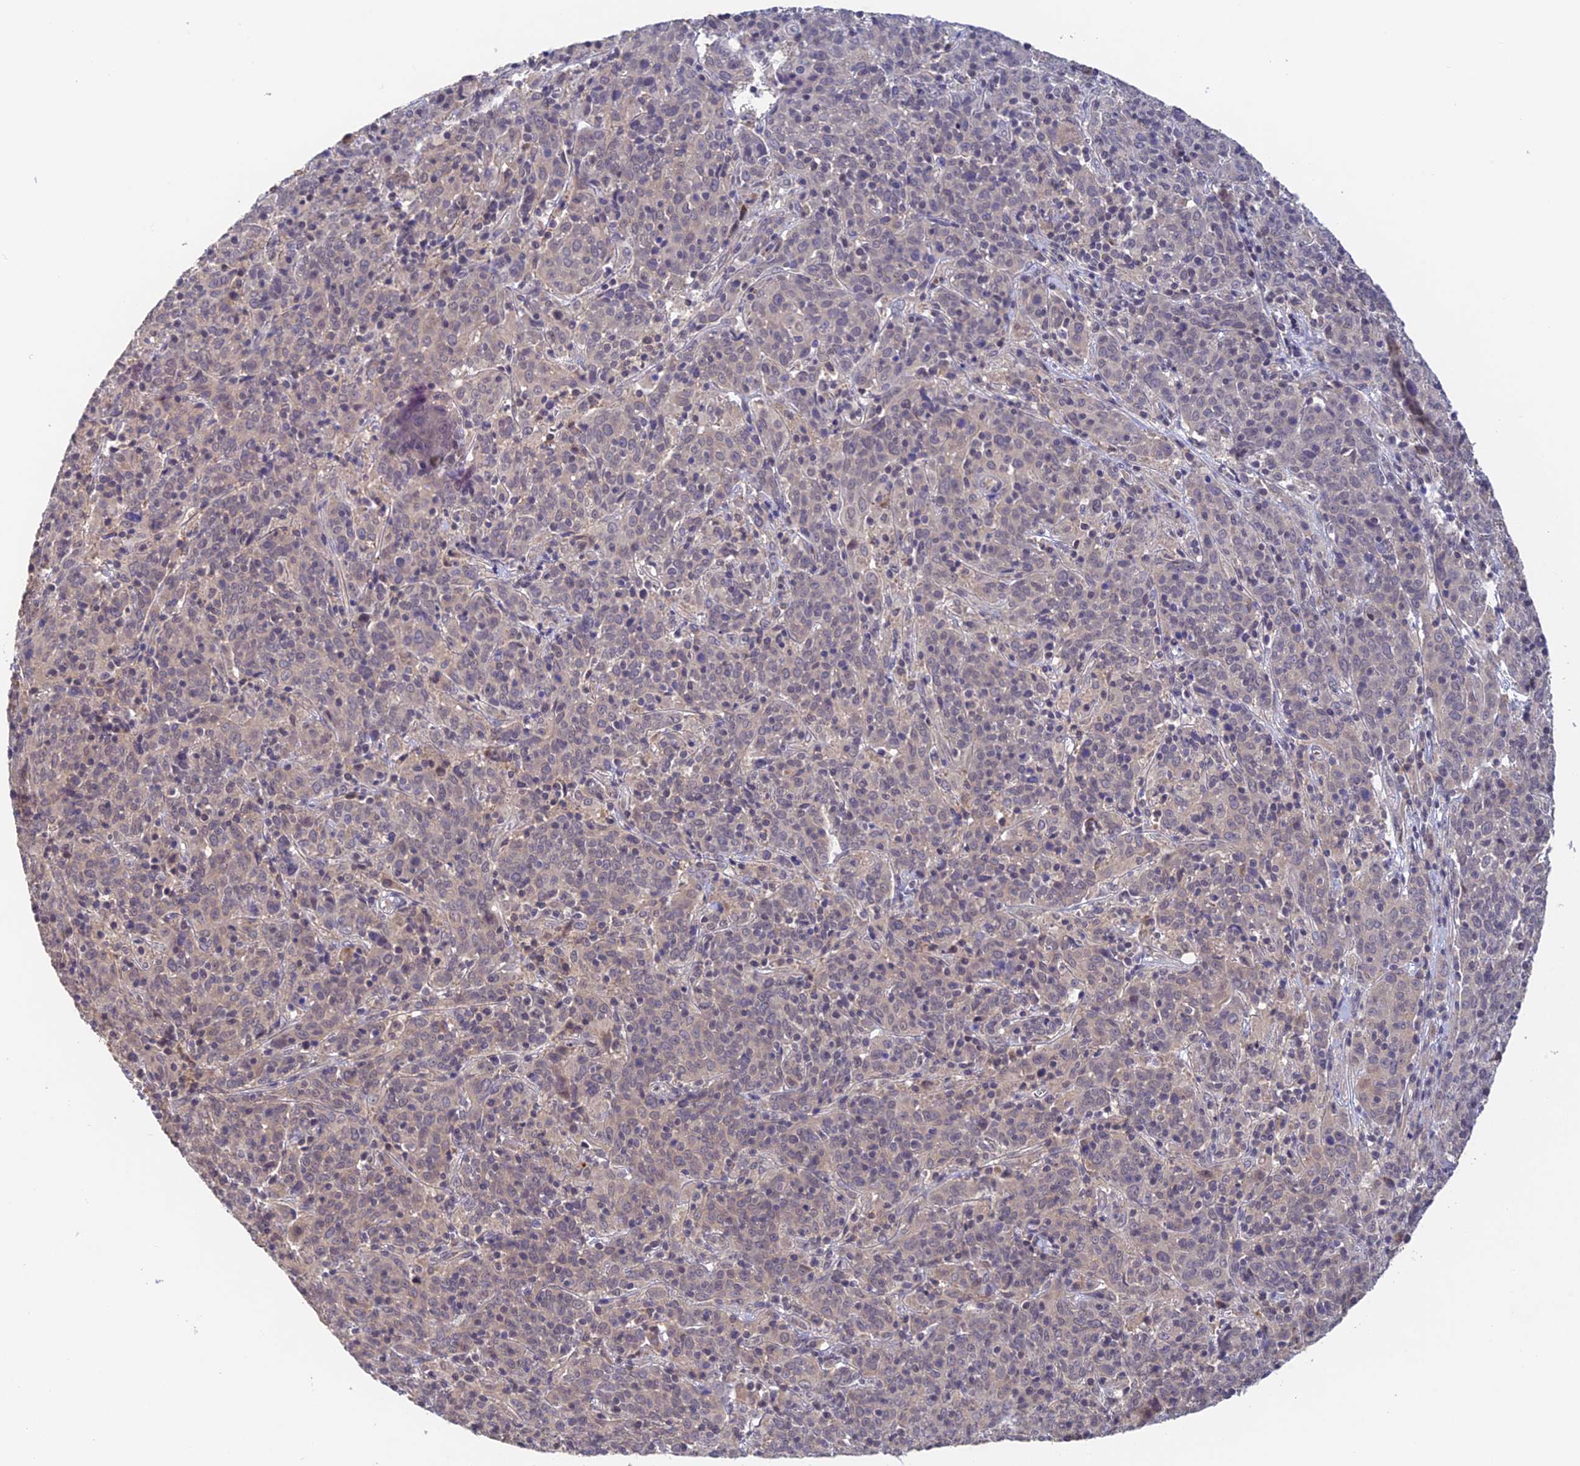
{"staining": {"intensity": "negative", "quantity": "none", "location": "none"}, "tissue": "cervical cancer", "cell_type": "Tumor cells", "image_type": "cancer", "snomed": [{"axis": "morphology", "description": "Squamous cell carcinoma, NOS"}, {"axis": "topography", "description": "Cervix"}], "caption": "Tumor cells show no significant expression in squamous cell carcinoma (cervical).", "gene": "CWH43", "patient": {"sex": "female", "age": 67}}